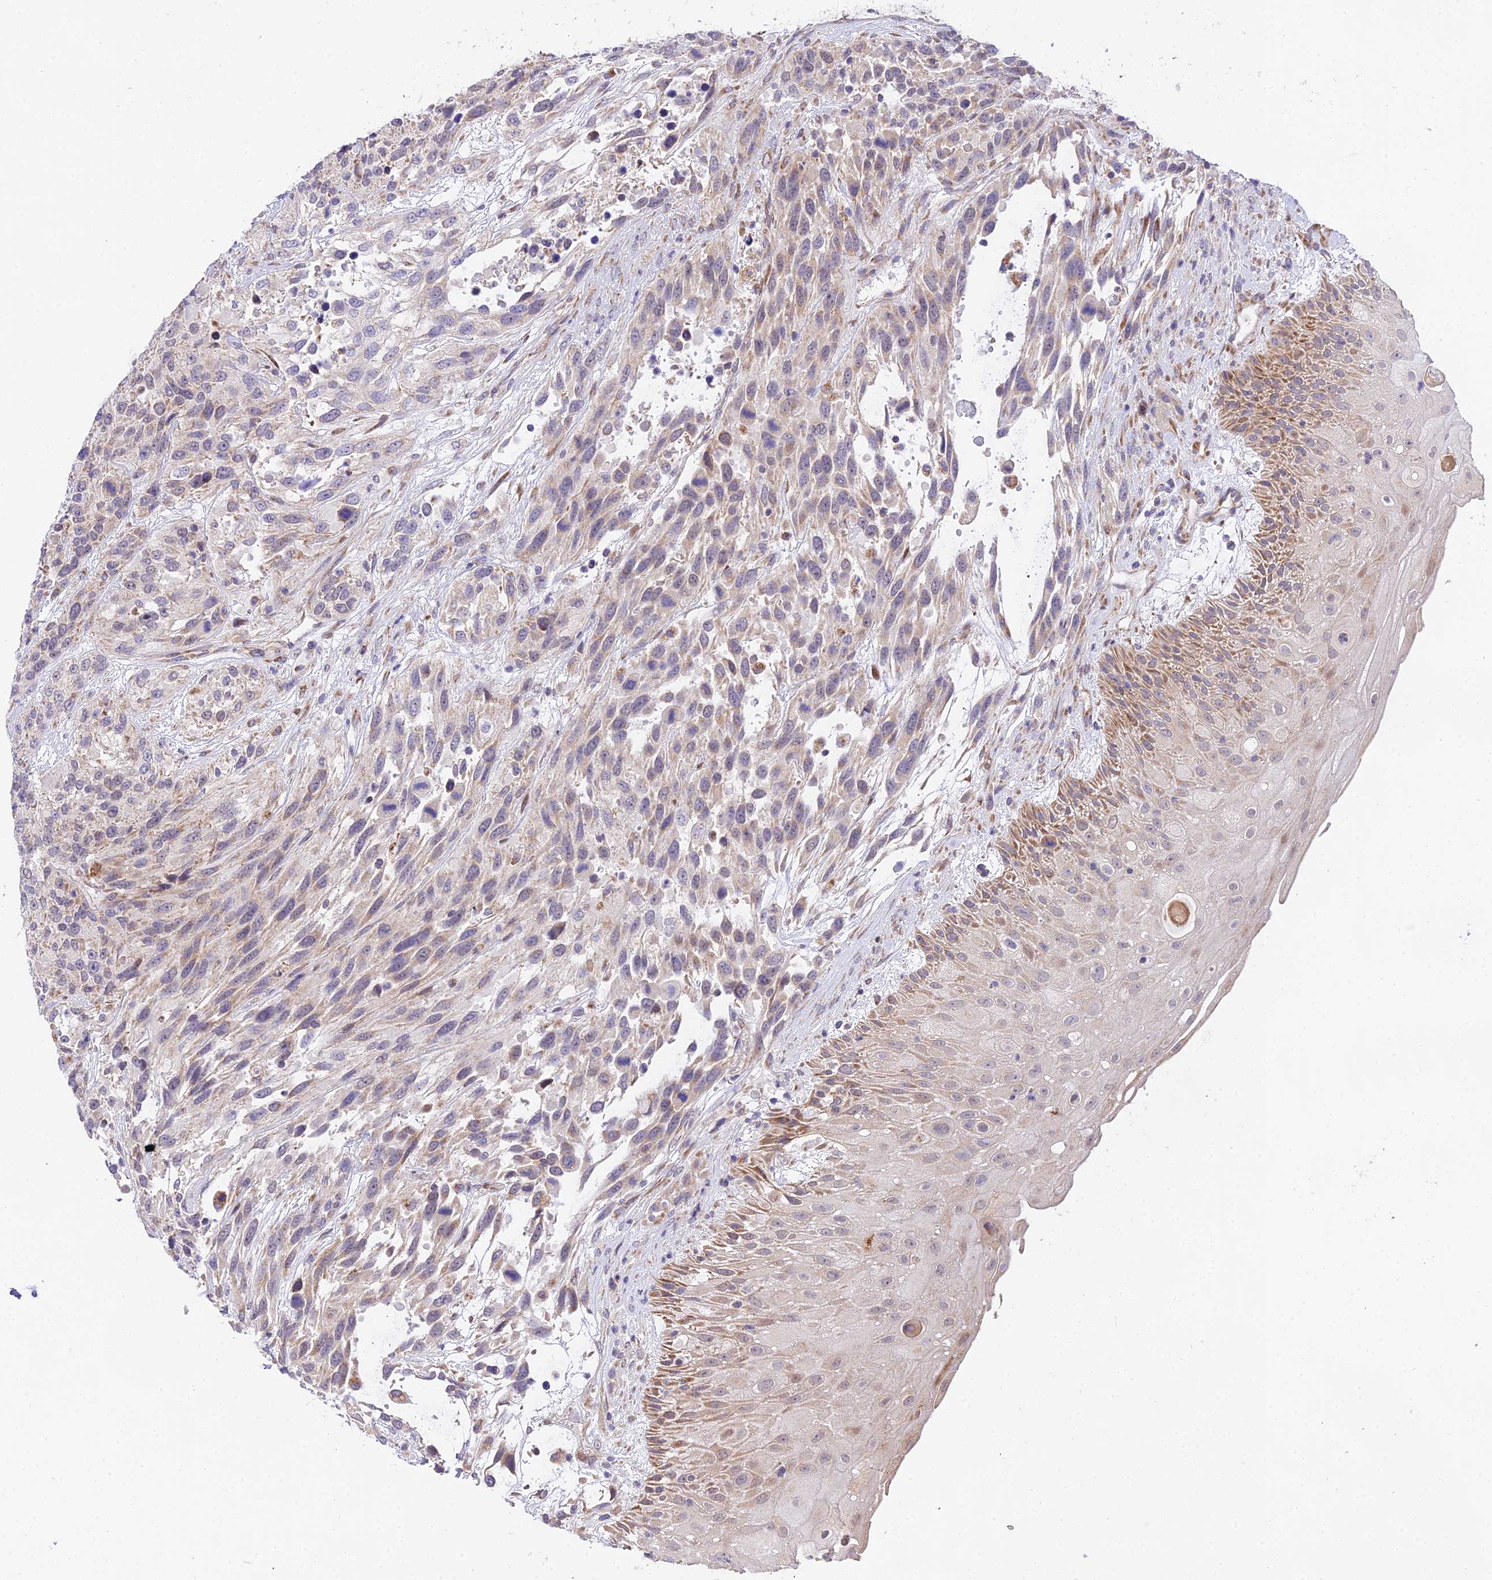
{"staining": {"intensity": "weak", "quantity": "25%-75%", "location": "cytoplasmic/membranous"}, "tissue": "urothelial cancer", "cell_type": "Tumor cells", "image_type": "cancer", "snomed": [{"axis": "morphology", "description": "Urothelial carcinoma, High grade"}, {"axis": "topography", "description": "Urinary bladder"}], "caption": "Immunohistochemical staining of human urothelial carcinoma (high-grade) shows low levels of weak cytoplasmic/membranous positivity in approximately 25%-75% of tumor cells.", "gene": "ATP5PB", "patient": {"sex": "female", "age": 70}}